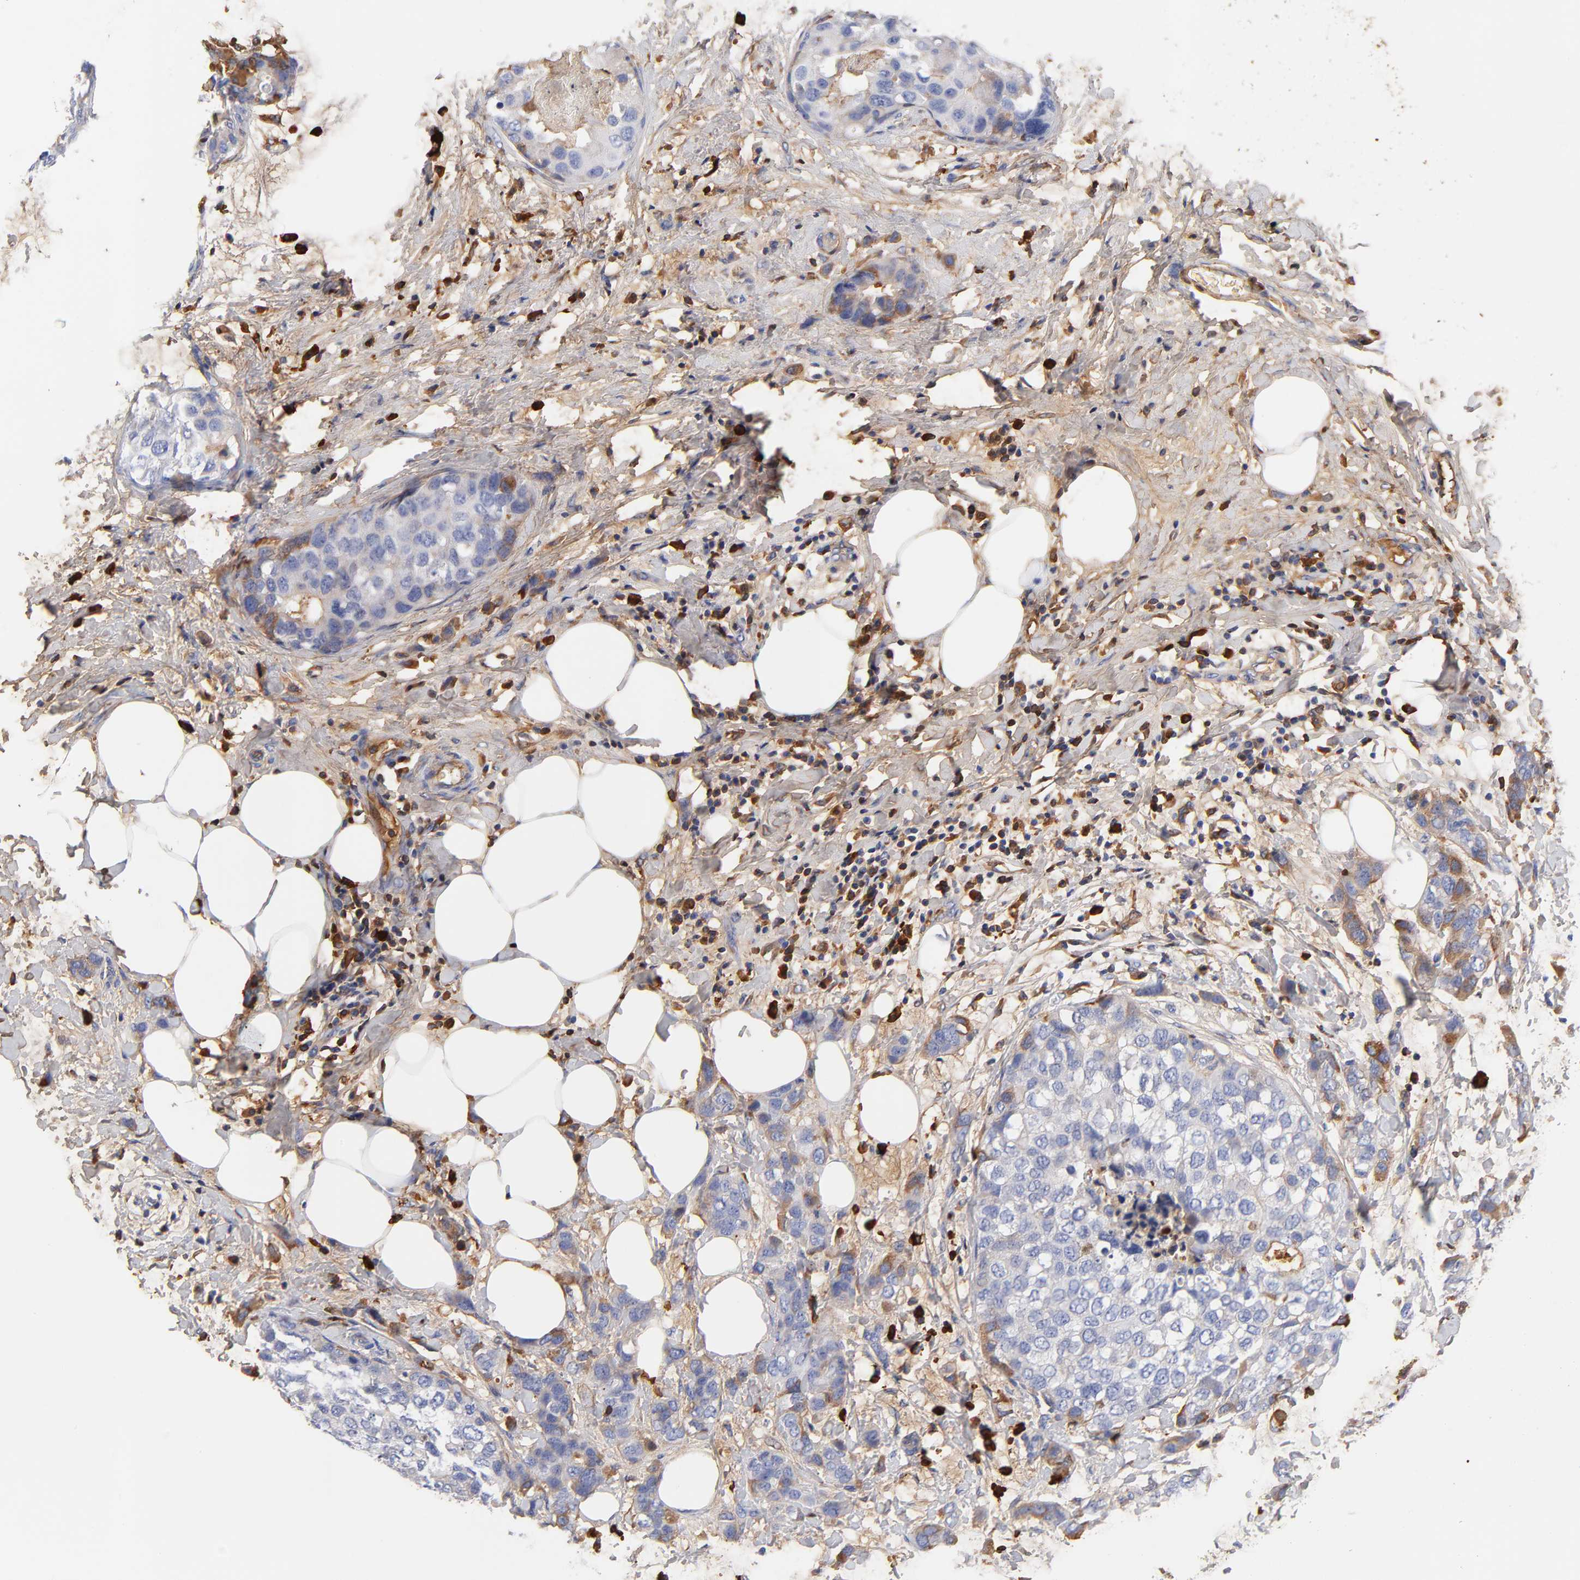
{"staining": {"intensity": "weak", "quantity": "25%-75%", "location": "cytoplasmic/membranous"}, "tissue": "breast cancer", "cell_type": "Tumor cells", "image_type": "cancer", "snomed": [{"axis": "morphology", "description": "Normal tissue, NOS"}, {"axis": "morphology", "description": "Duct carcinoma"}, {"axis": "topography", "description": "Breast"}], "caption": "The immunohistochemical stain shows weak cytoplasmic/membranous staining in tumor cells of intraductal carcinoma (breast) tissue. (brown staining indicates protein expression, while blue staining denotes nuclei).", "gene": "IGLV3-10", "patient": {"sex": "female", "age": 50}}